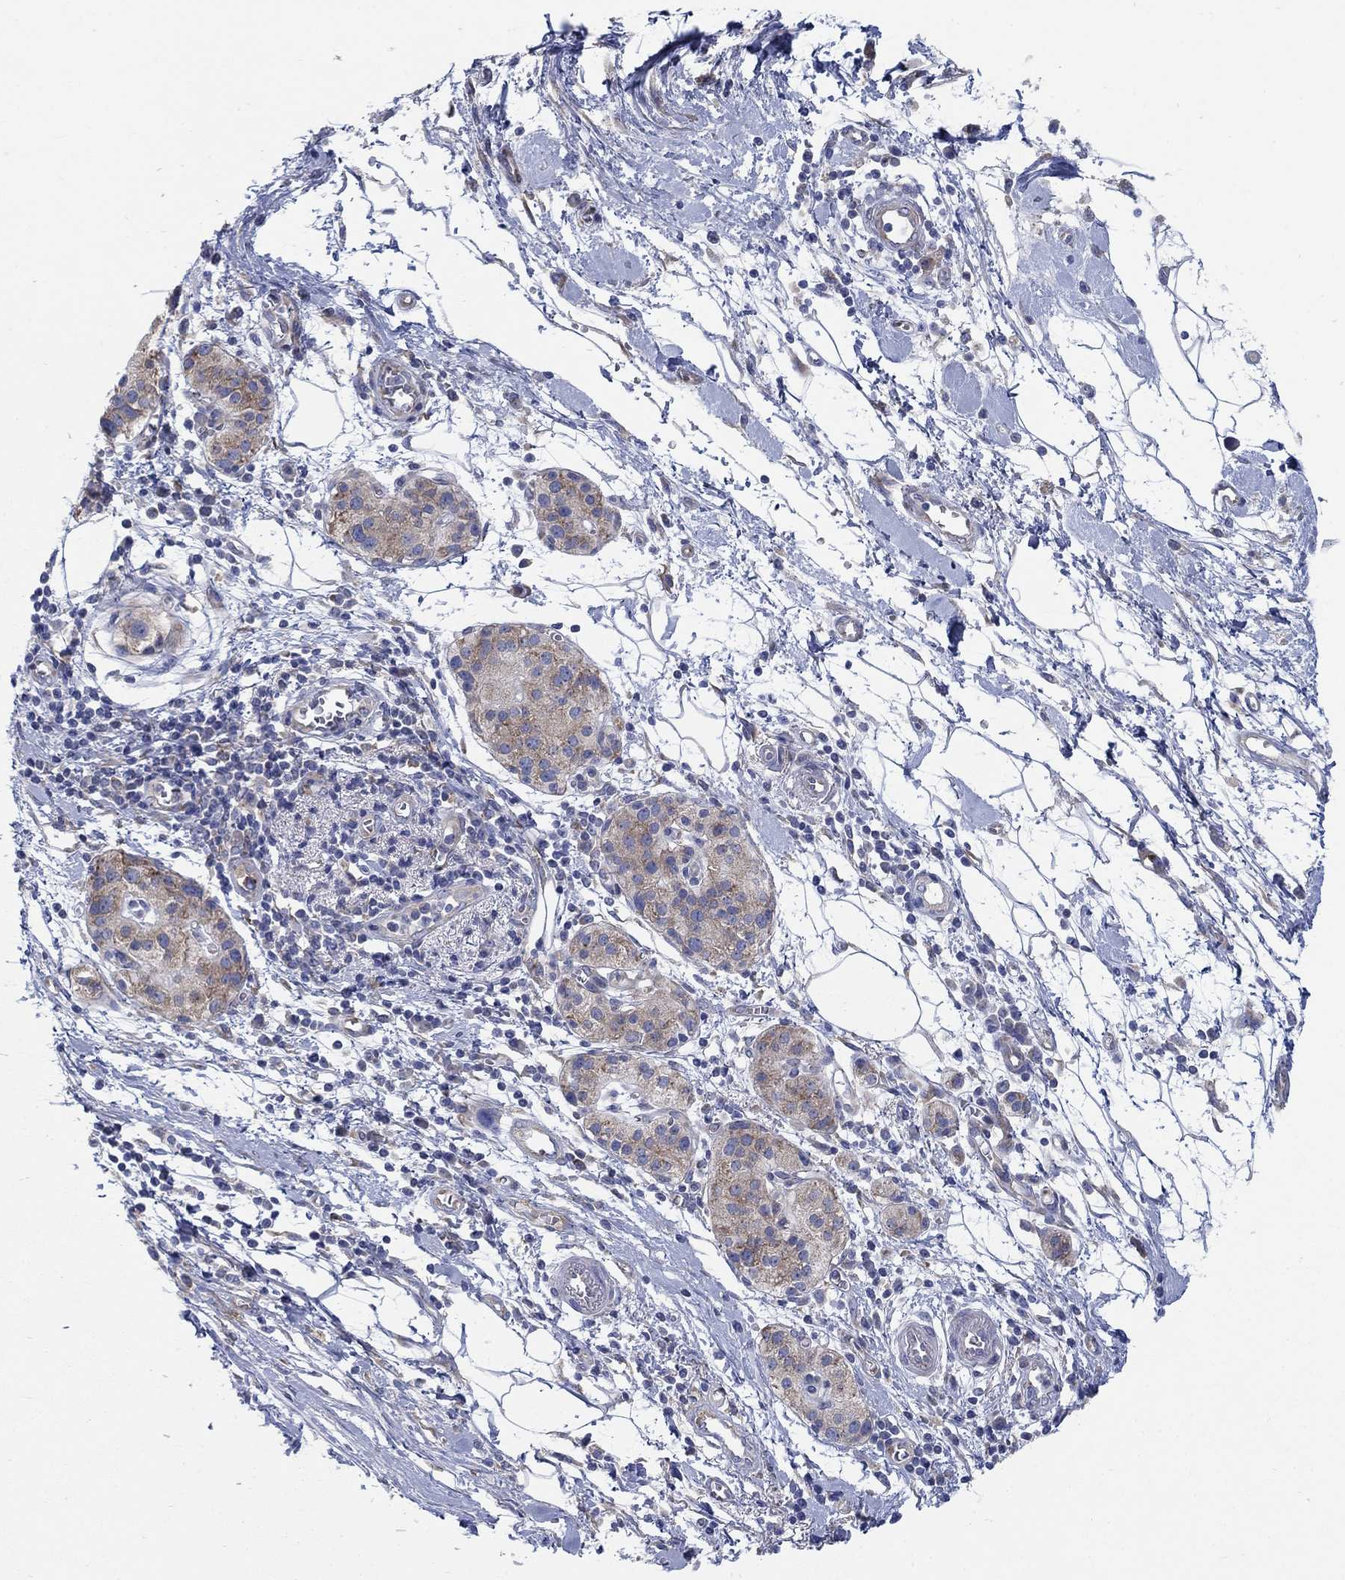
{"staining": {"intensity": "strong", "quantity": "<25%", "location": "cytoplasmic/membranous"}, "tissue": "pancreatic cancer", "cell_type": "Tumor cells", "image_type": "cancer", "snomed": [{"axis": "morphology", "description": "Adenocarcinoma, NOS"}, {"axis": "topography", "description": "Pancreas"}], "caption": "Protein analysis of adenocarcinoma (pancreatic) tissue exhibits strong cytoplasmic/membranous positivity in about <25% of tumor cells. (DAB = brown stain, brightfield microscopy at high magnification).", "gene": "TMEM59", "patient": {"sex": "male", "age": 72}}